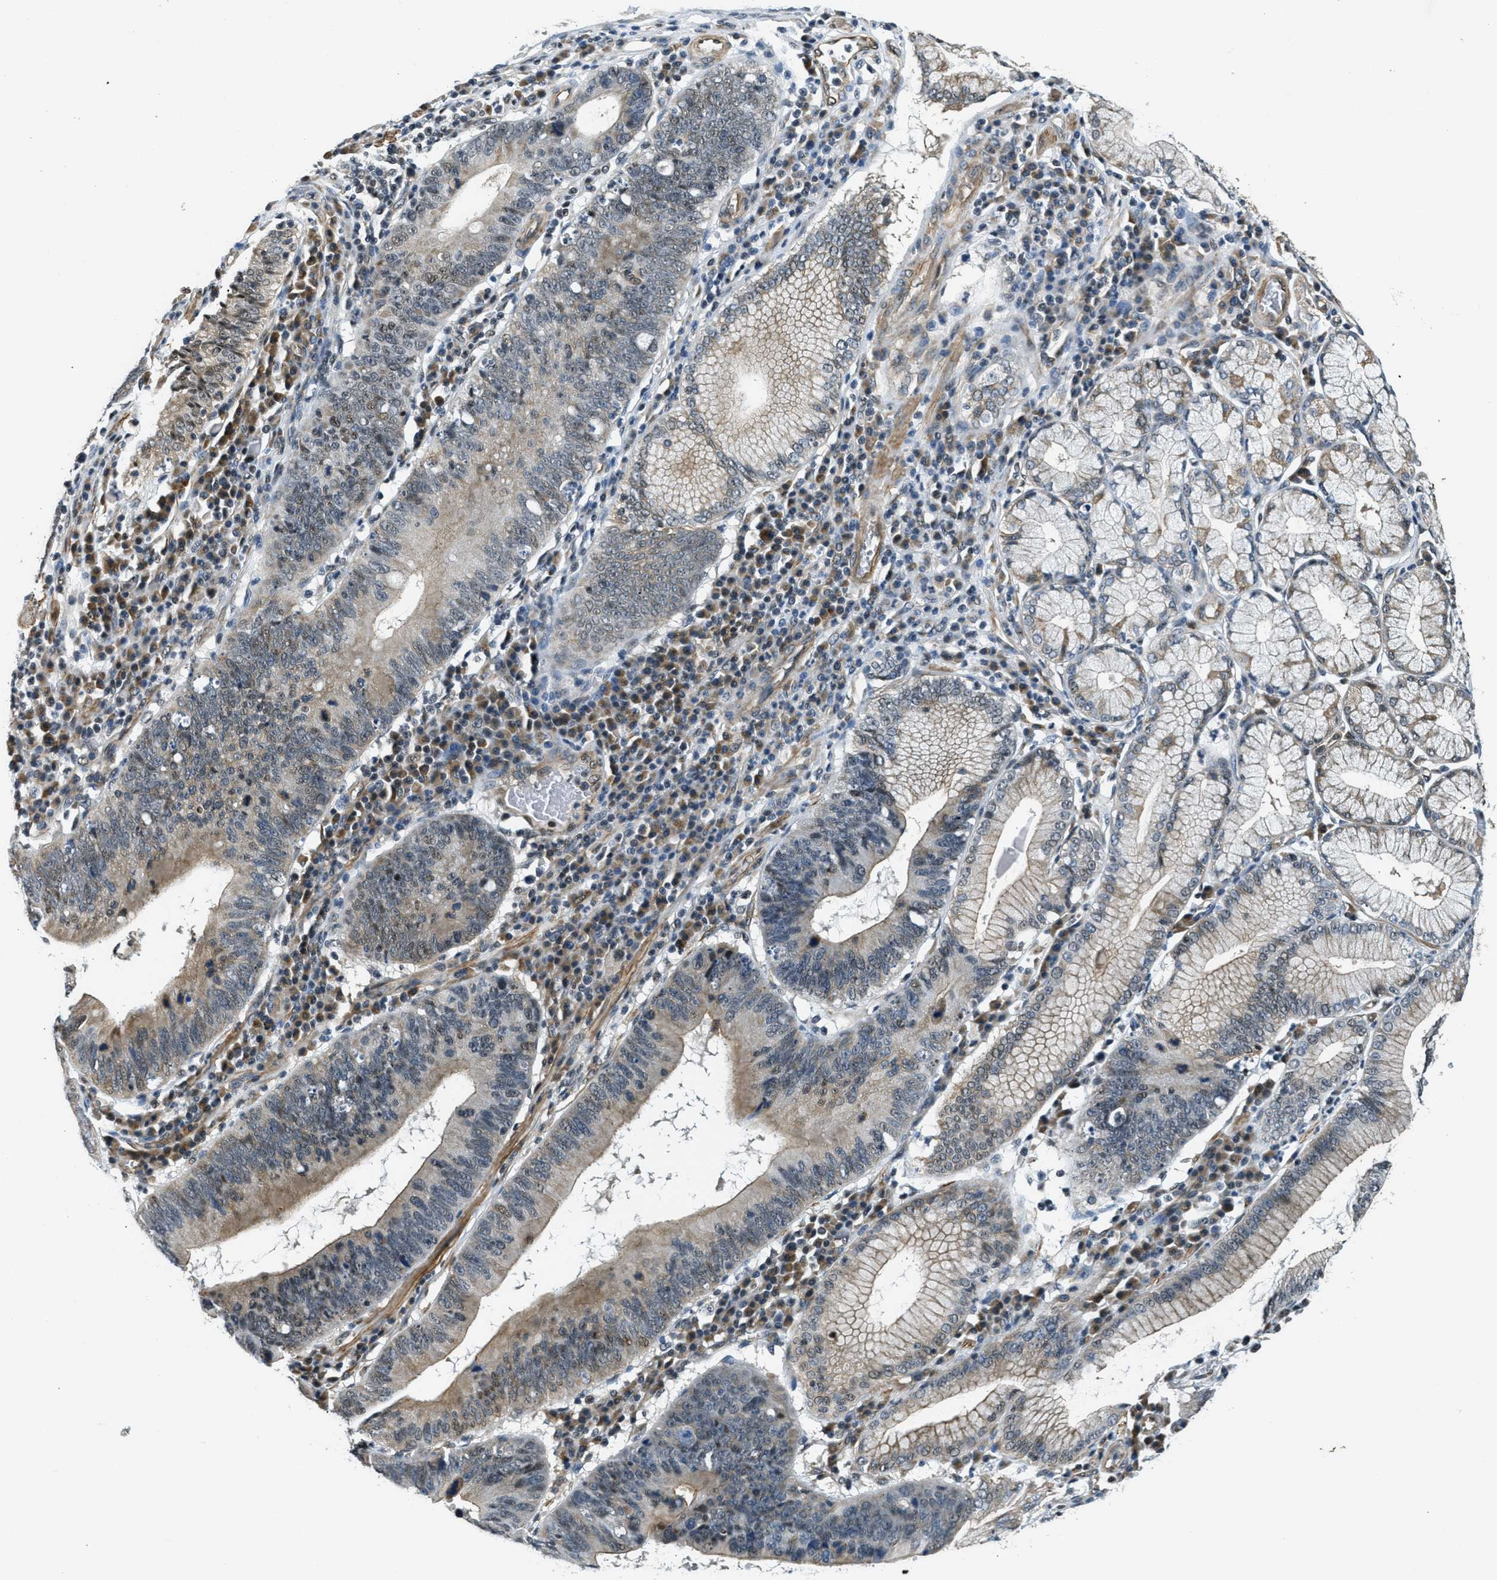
{"staining": {"intensity": "weak", "quantity": "25%-75%", "location": "cytoplasmic/membranous,nuclear"}, "tissue": "stomach cancer", "cell_type": "Tumor cells", "image_type": "cancer", "snomed": [{"axis": "morphology", "description": "Adenocarcinoma, NOS"}, {"axis": "topography", "description": "Stomach"}], "caption": "DAB immunohistochemical staining of human adenocarcinoma (stomach) shows weak cytoplasmic/membranous and nuclear protein expression in about 25%-75% of tumor cells. The staining was performed using DAB, with brown indicating positive protein expression. Nuclei are stained blue with hematoxylin.", "gene": "CFAP36", "patient": {"sex": "male", "age": 59}}